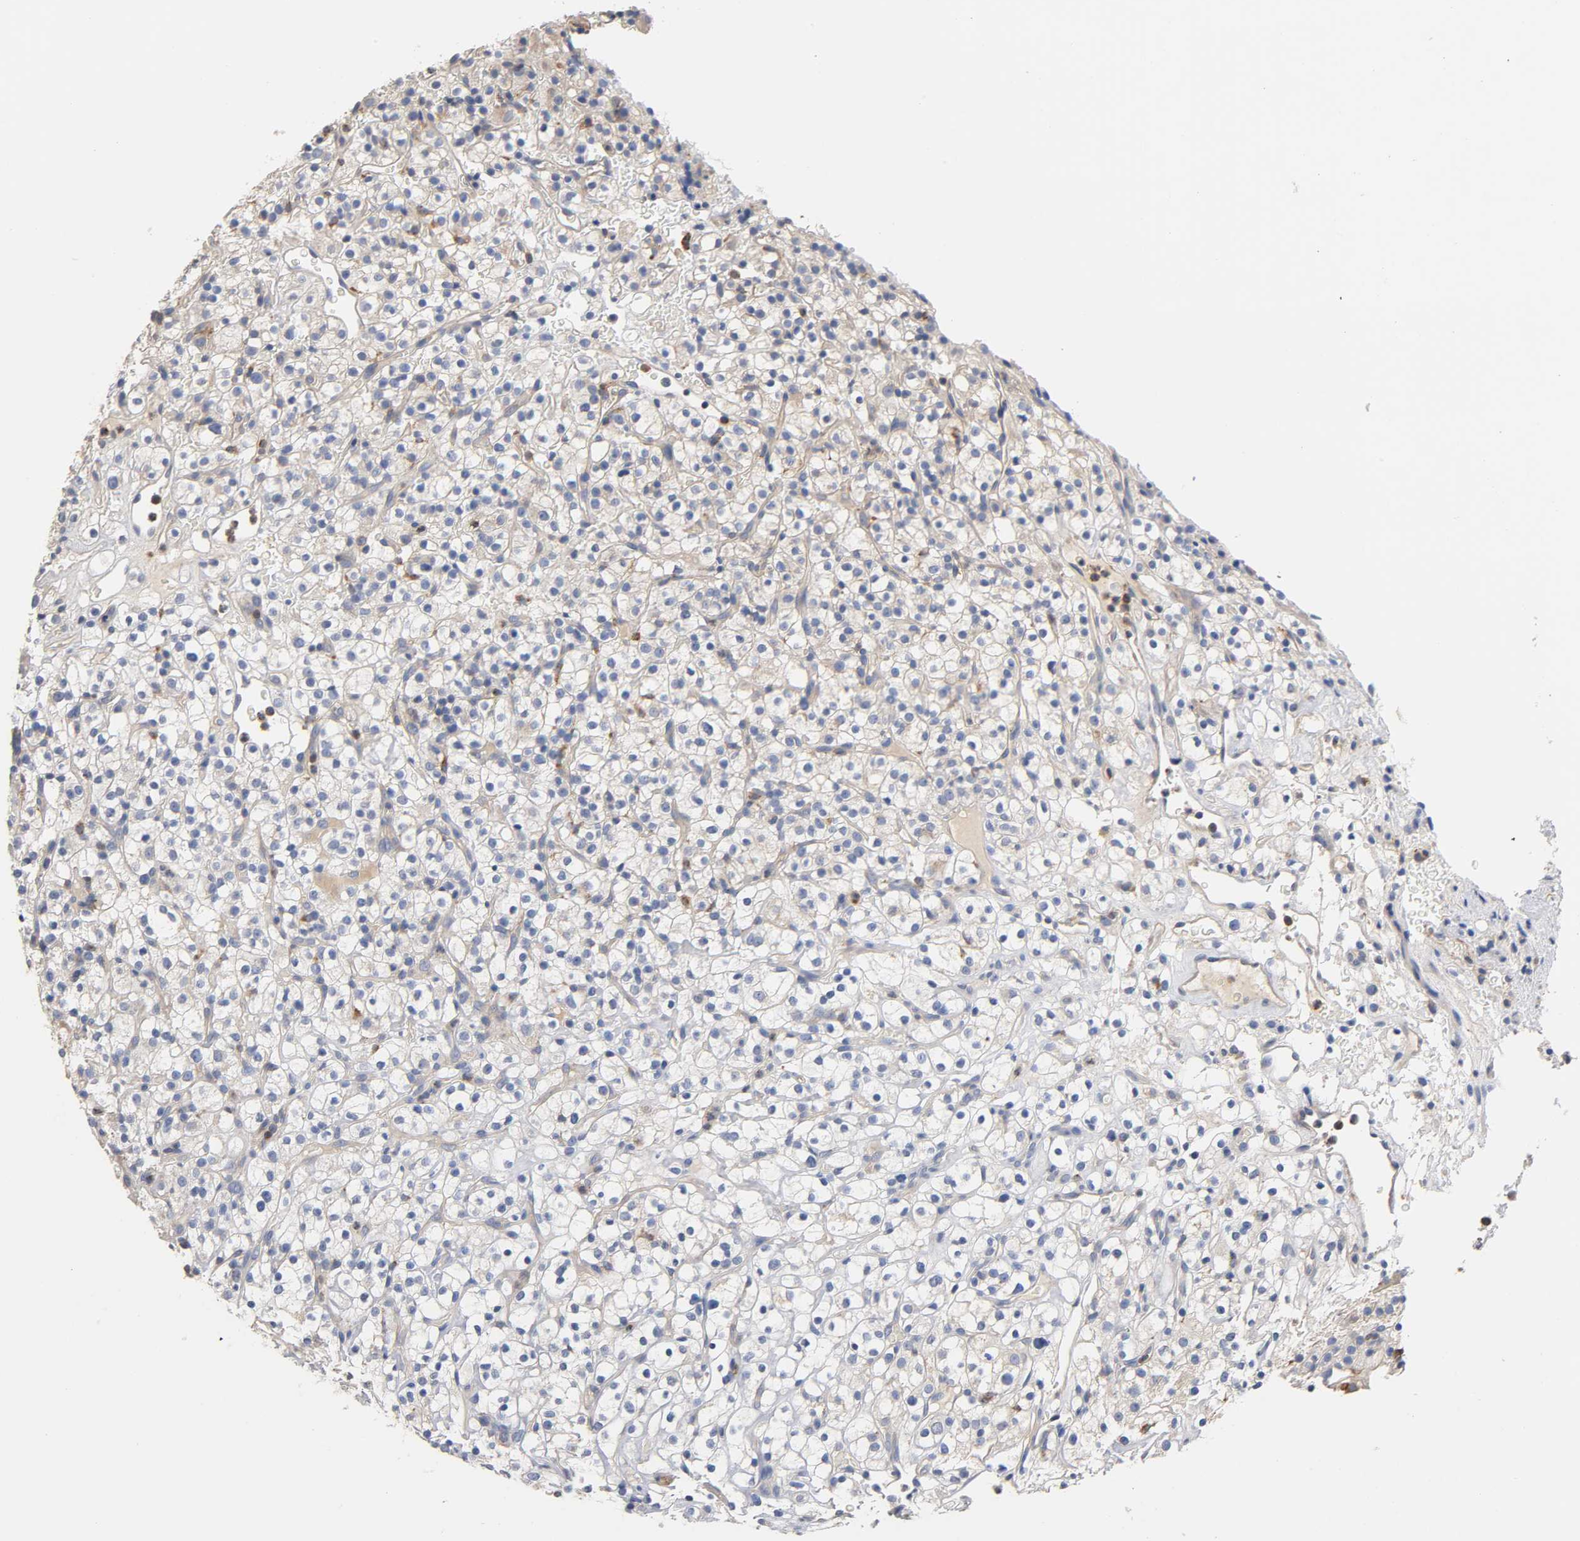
{"staining": {"intensity": "negative", "quantity": "none", "location": "none"}, "tissue": "renal cancer", "cell_type": "Tumor cells", "image_type": "cancer", "snomed": [{"axis": "morphology", "description": "Normal tissue, NOS"}, {"axis": "morphology", "description": "Adenocarcinoma, NOS"}, {"axis": "topography", "description": "Kidney"}], "caption": "Immunohistochemistry image of human renal adenocarcinoma stained for a protein (brown), which shows no expression in tumor cells.", "gene": "SEMA5A", "patient": {"sex": "female", "age": 72}}